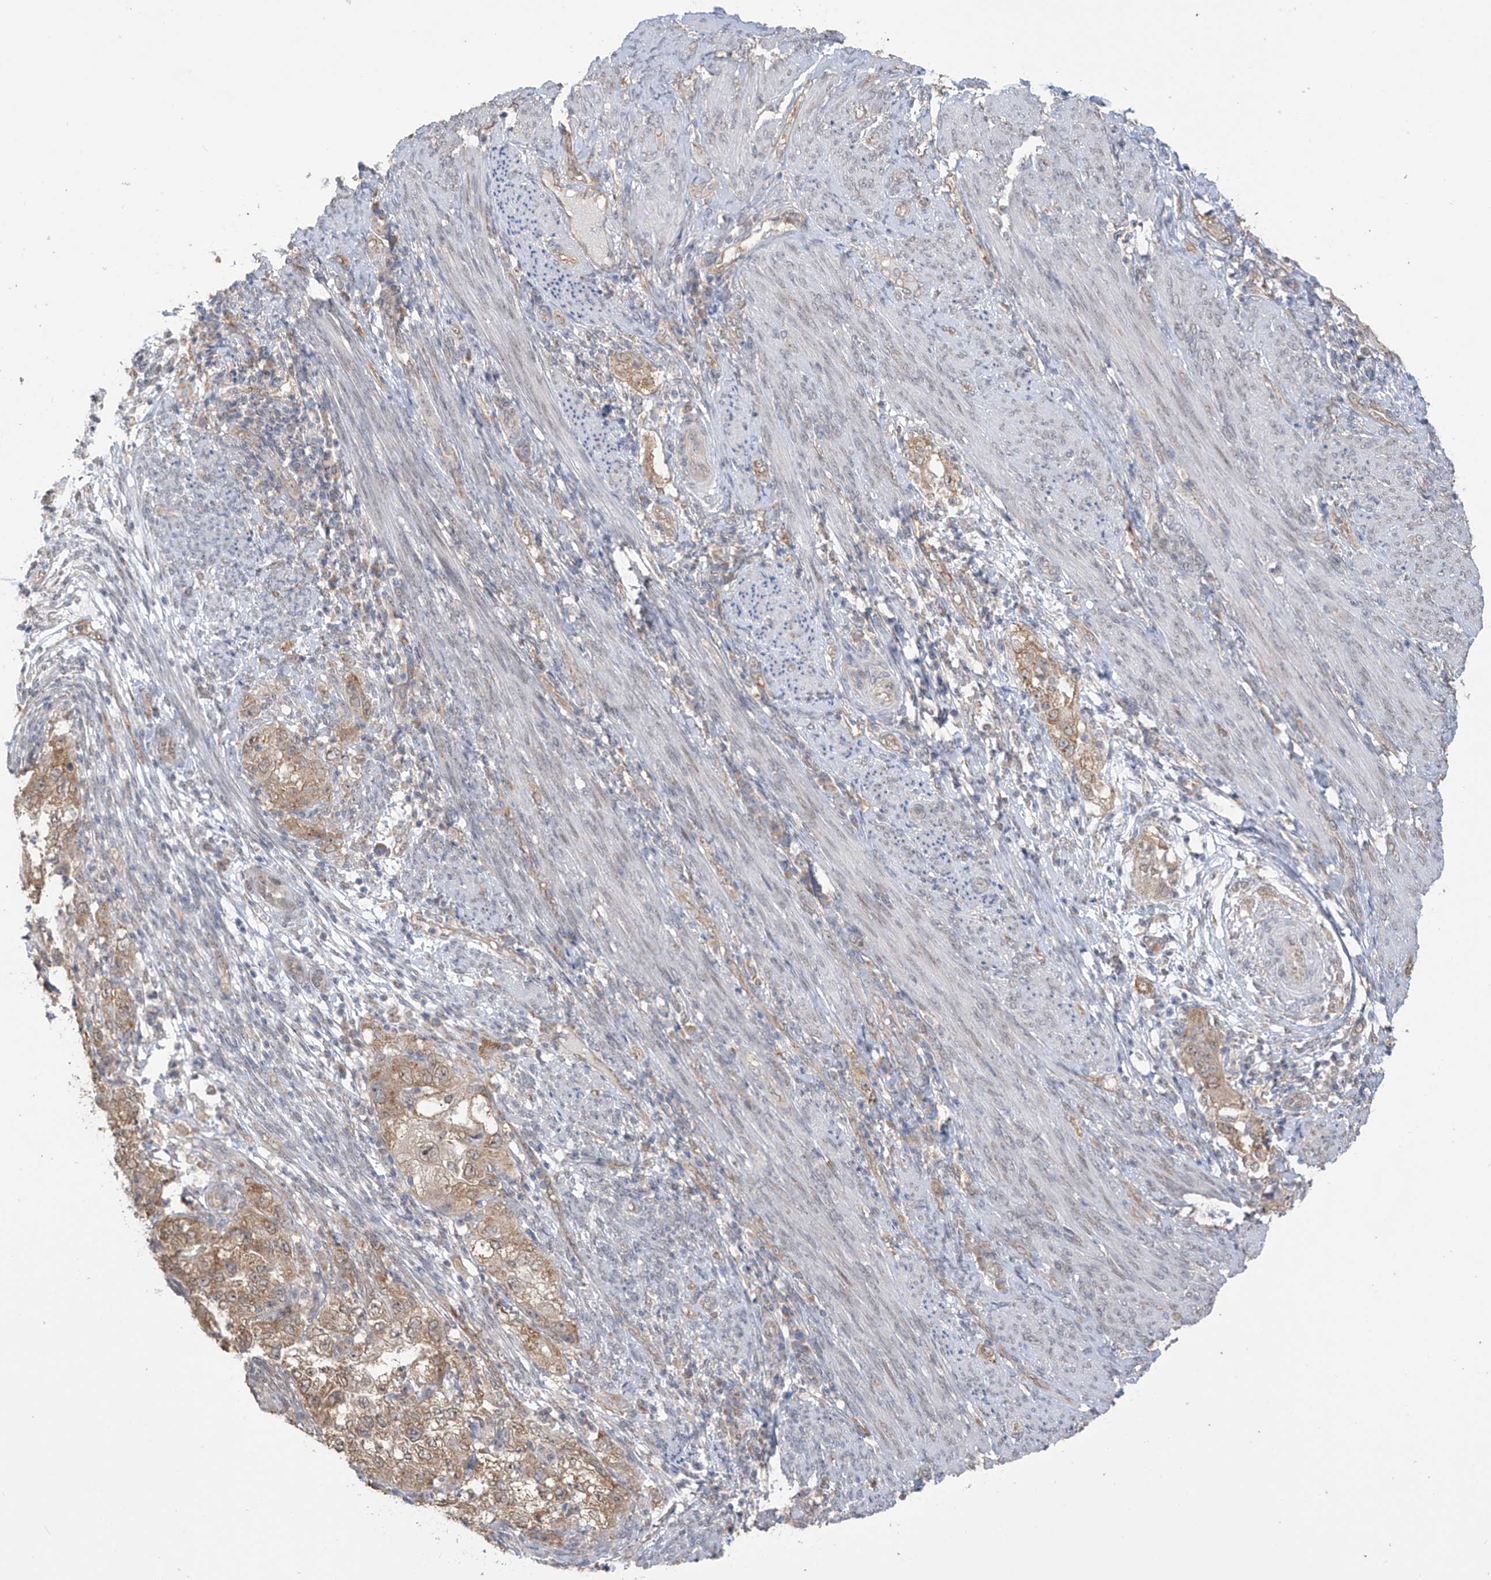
{"staining": {"intensity": "moderate", "quantity": ">75%", "location": "cytoplasmic/membranous"}, "tissue": "endometrial cancer", "cell_type": "Tumor cells", "image_type": "cancer", "snomed": [{"axis": "morphology", "description": "Adenocarcinoma, NOS"}, {"axis": "topography", "description": "Endometrium"}], "caption": "Protein staining of adenocarcinoma (endometrial) tissue displays moderate cytoplasmic/membranous expression in about >75% of tumor cells. Nuclei are stained in blue.", "gene": "KIAA1522", "patient": {"sex": "female", "age": 85}}